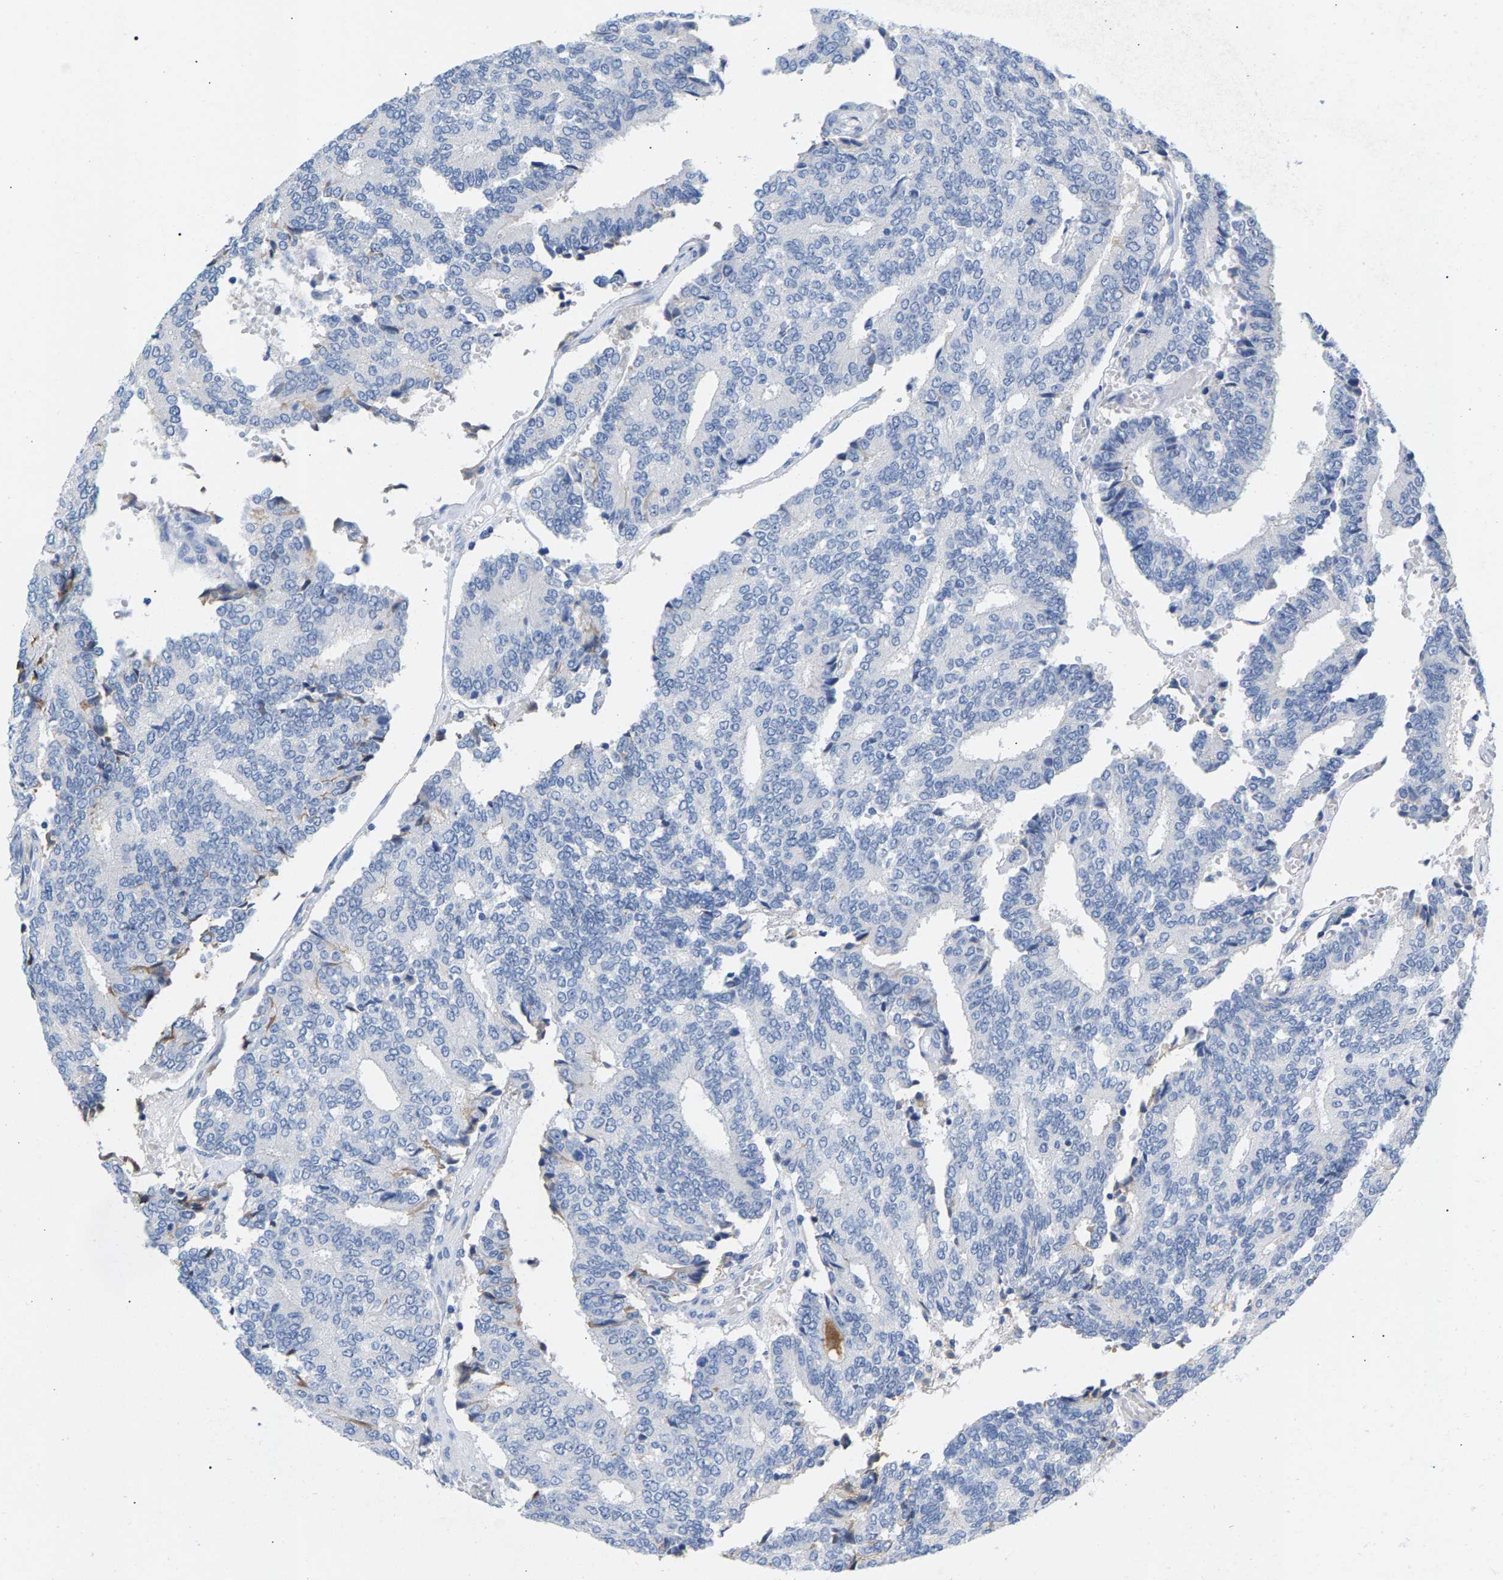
{"staining": {"intensity": "negative", "quantity": "none", "location": "none"}, "tissue": "prostate cancer", "cell_type": "Tumor cells", "image_type": "cancer", "snomed": [{"axis": "morphology", "description": "Adenocarcinoma, High grade"}, {"axis": "topography", "description": "Prostate"}], "caption": "Image shows no protein positivity in tumor cells of prostate cancer tissue.", "gene": "APOH", "patient": {"sex": "male", "age": 55}}